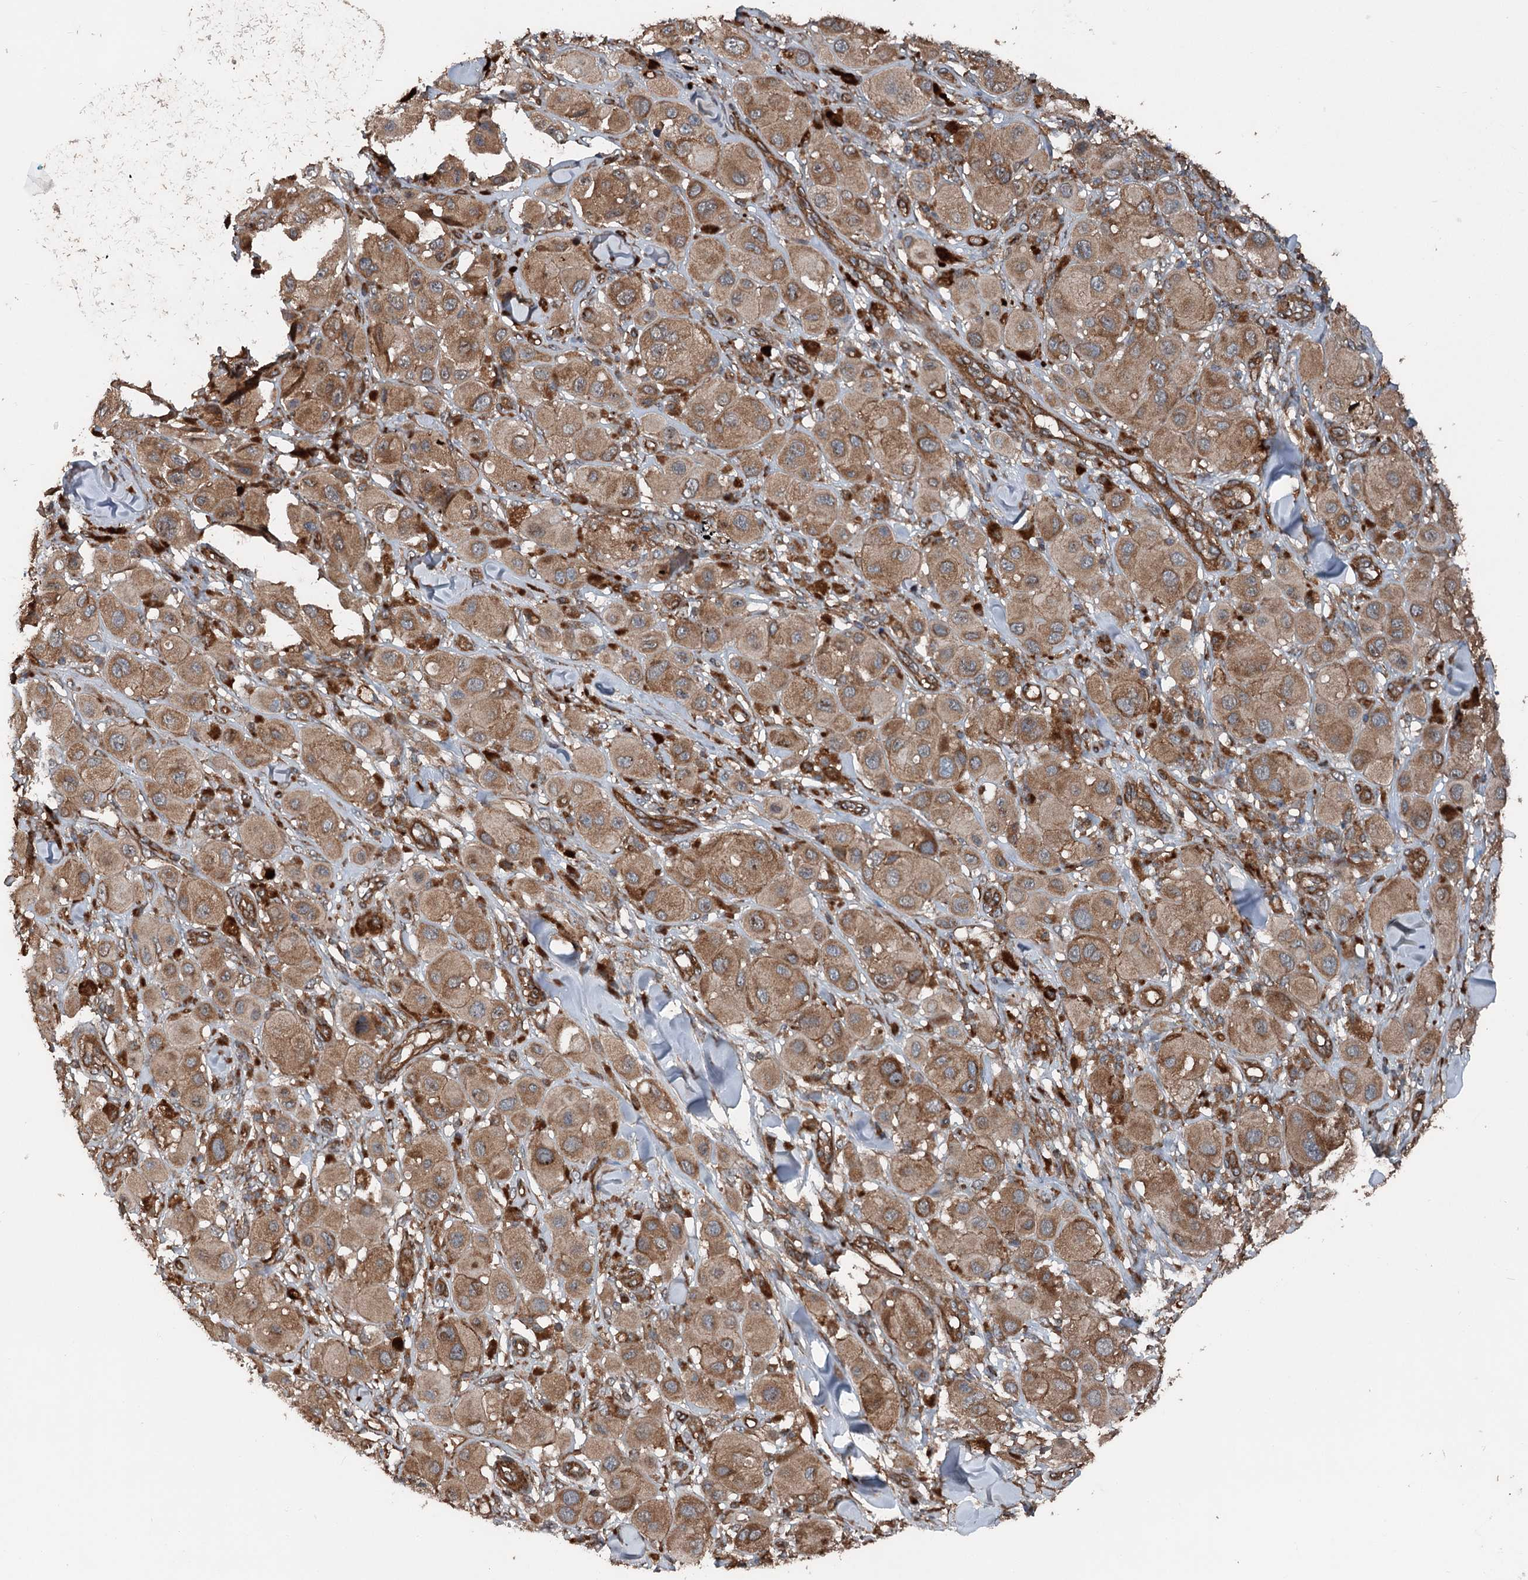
{"staining": {"intensity": "moderate", "quantity": ">75%", "location": "cytoplasmic/membranous"}, "tissue": "melanoma", "cell_type": "Tumor cells", "image_type": "cancer", "snomed": [{"axis": "morphology", "description": "Malignant melanoma, Metastatic site"}, {"axis": "topography", "description": "Skin"}], "caption": "Immunohistochemical staining of human melanoma exhibits medium levels of moderate cytoplasmic/membranous expression in about >75% of tumor cells. (IHC, brightfield microscopy, high magnification).", "gene": "RNF214", "patient": {"sex": "male", "age": 41}}